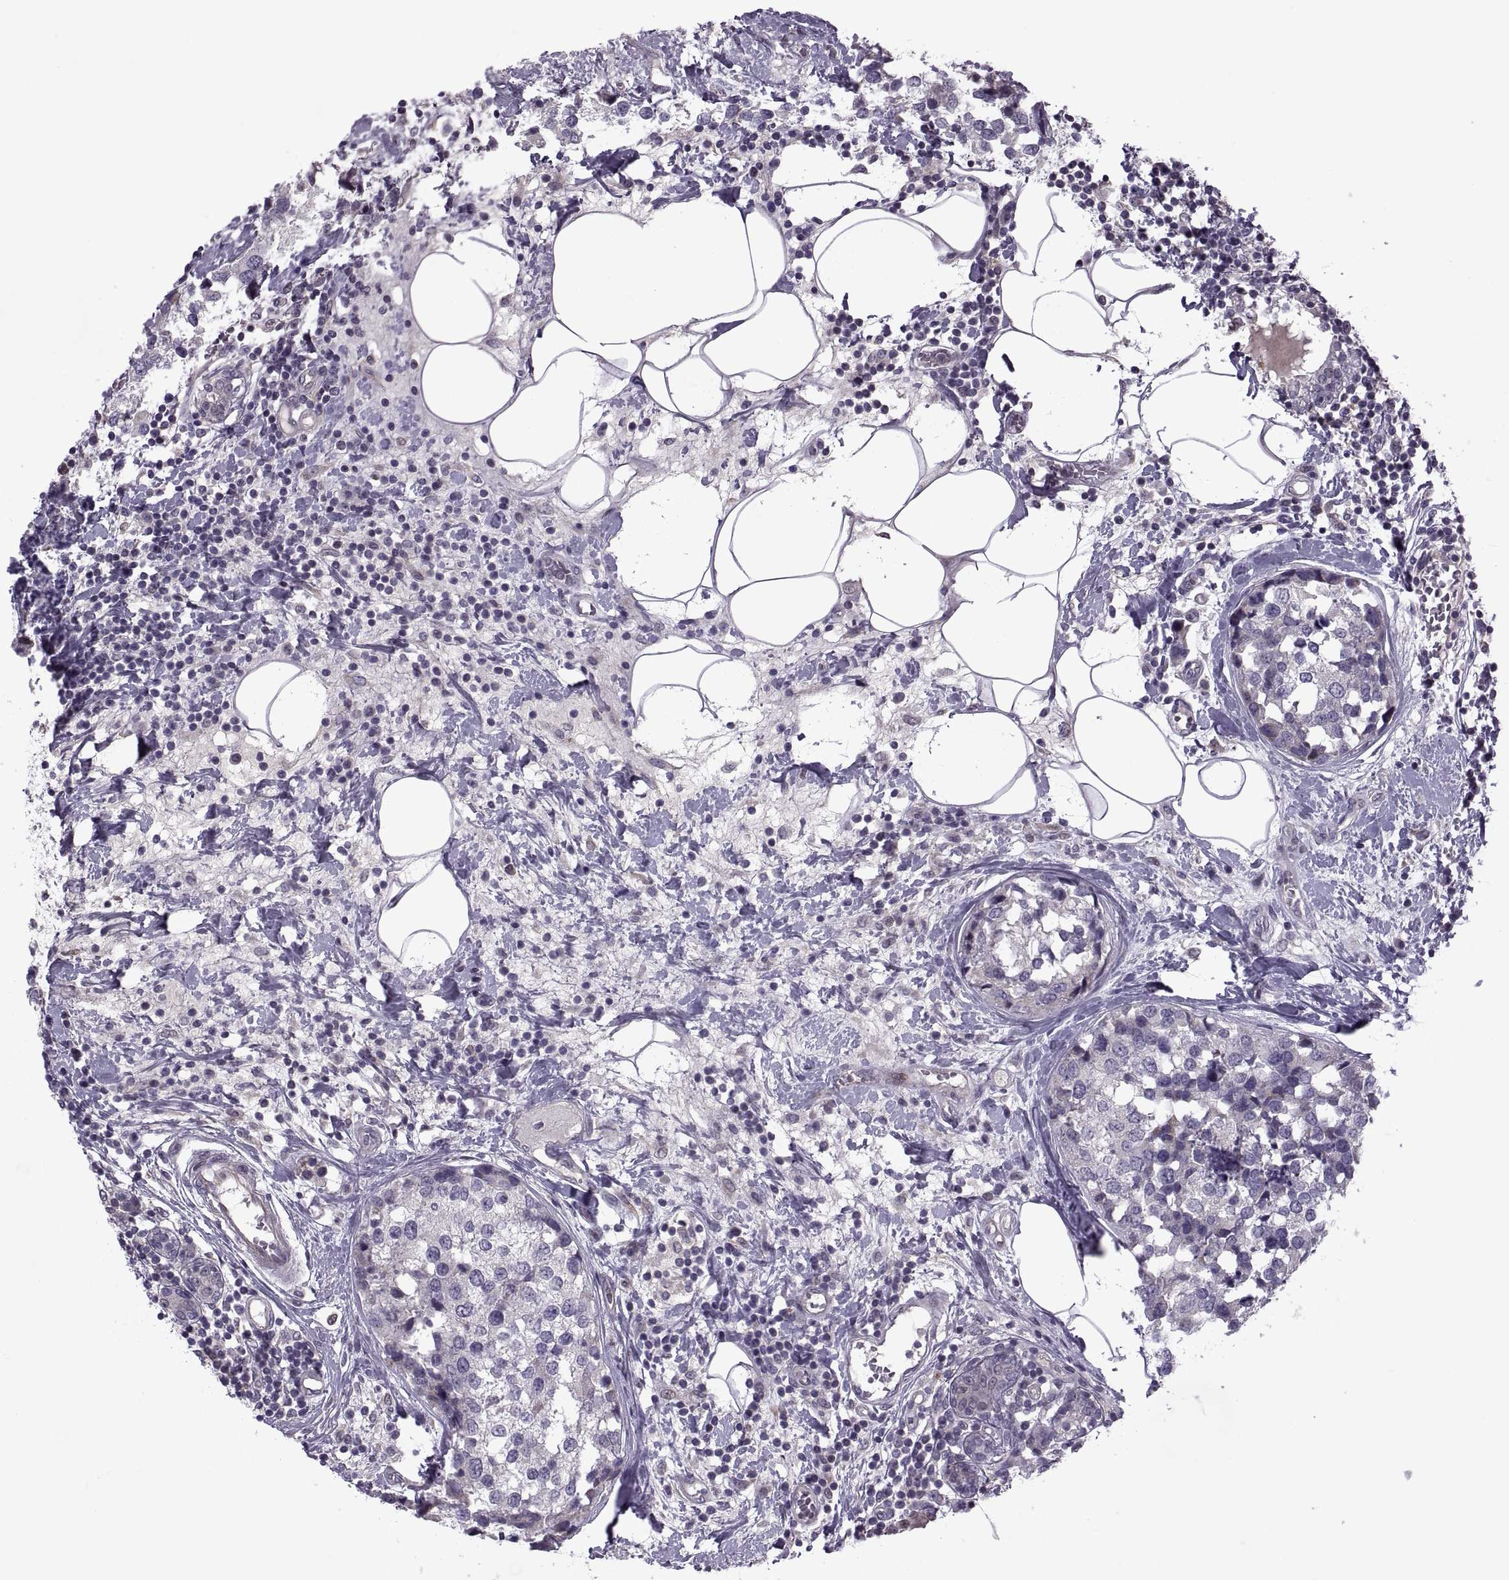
{"staining": {"intensity": "negative", "quantity": "none", "location": "none"}, "tissue": "breast cancer", "cell_type": "Tumor cells", "image_type": "cancer", "snomed": [{"axis": "morphology", "description": "Lobular carcinoma"}, {"axis": "topography", "description": "Breast"}], "caption": "Tumor cells are negative for brown protein staining in breast lobular carcinoma.", "gene": "ODF3", "patient": {"sex": "female", "age": 59}}